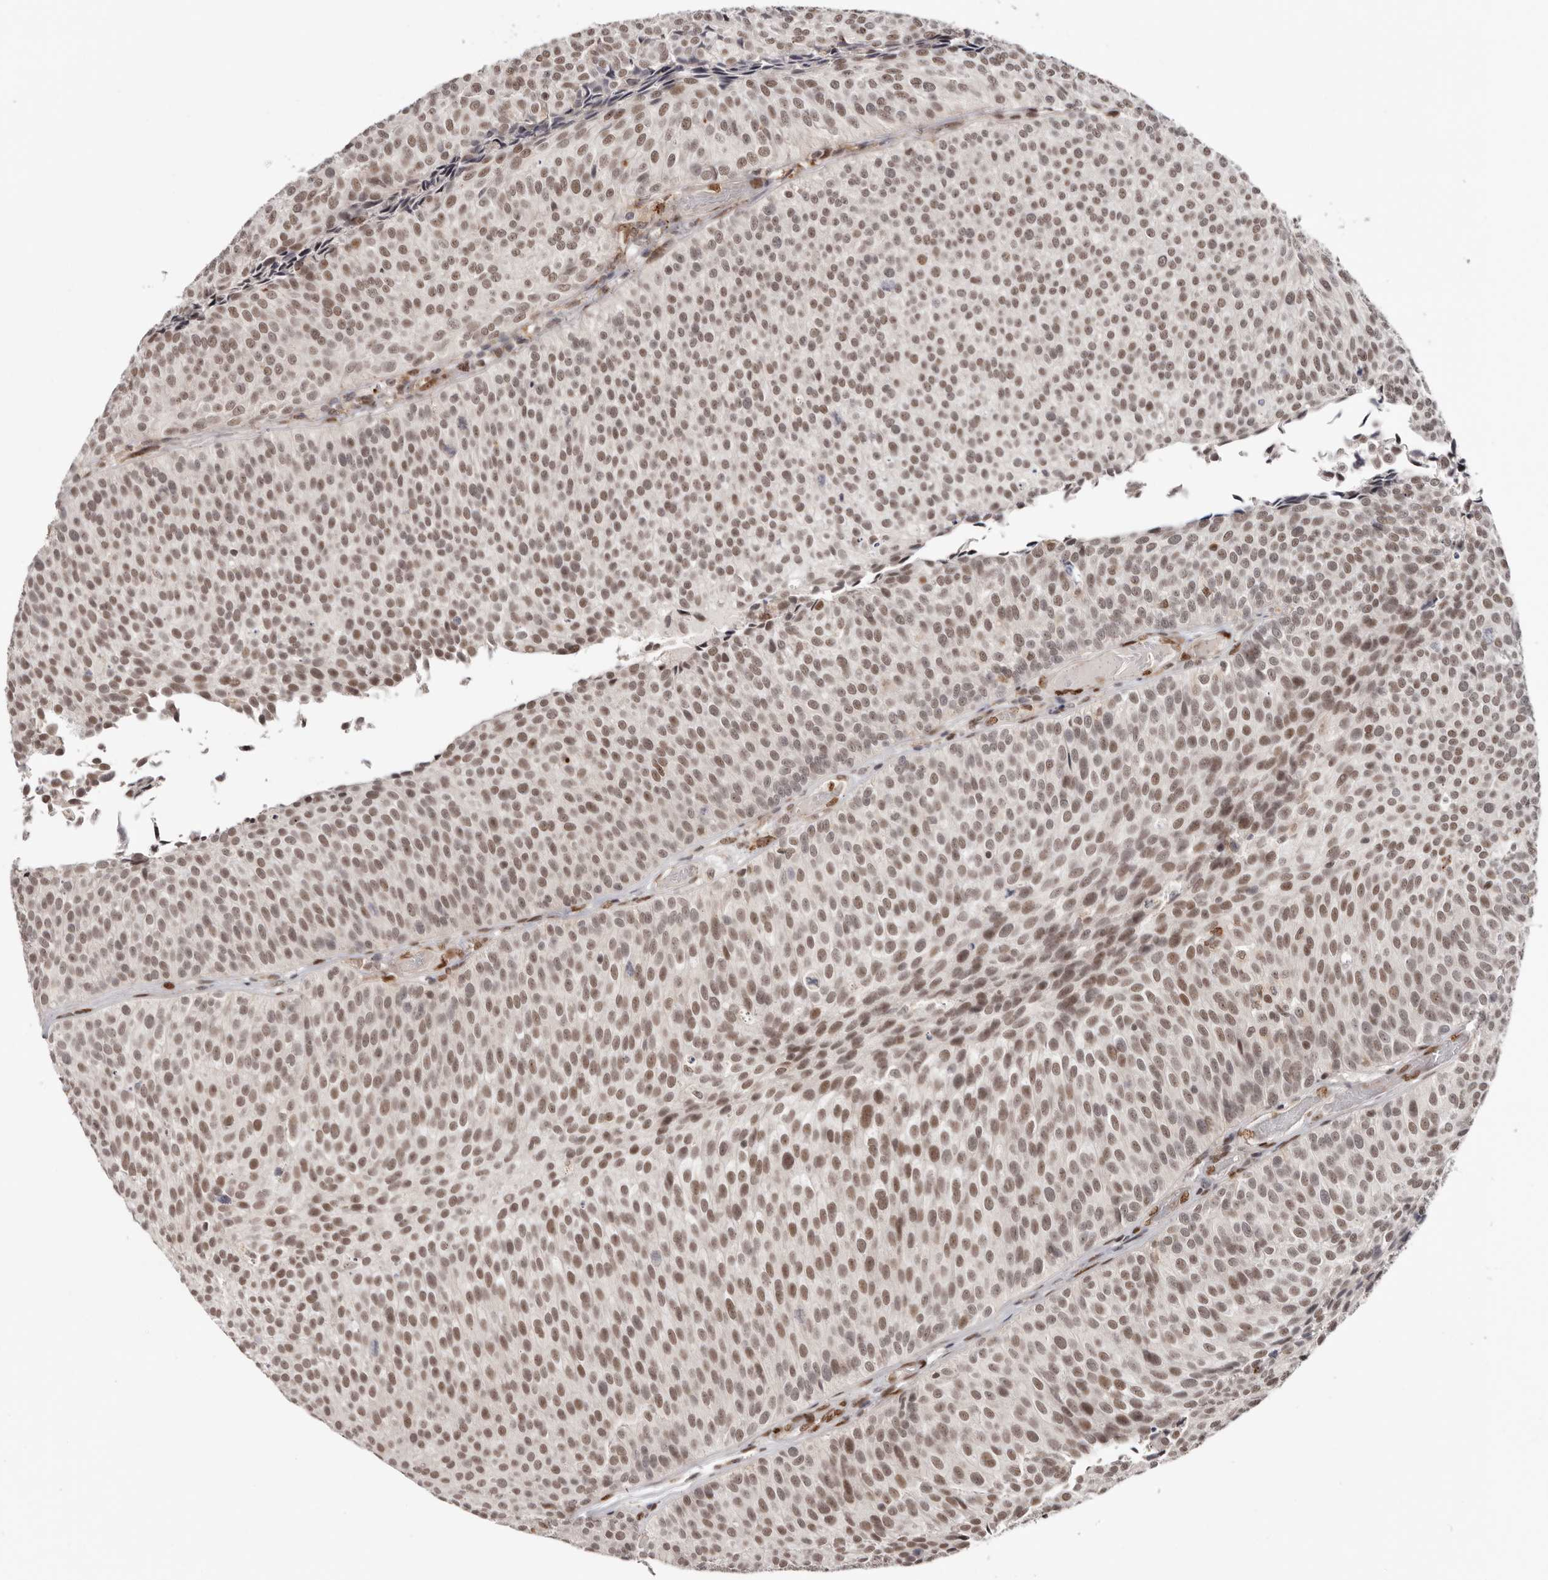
{"staining": {"intensity": "moderate", "quantity": ">75%", "location": "nuclear"}, "tissue": "urothelial cancer", "cell_type": "Tumor cells", "image_type": "cancer", "snomed": [{"axis": "morphology", "description": "Urothelial carcinoma, Low grade"}, {"axis": "topography", "description": "Urinary bladder"}], "caption": "Protein staining exhibits moderate nuclear positivity in about >75% of tumor cells in urothelial cancer. Using DAB (brown) and hematoxylin (blue) stains, captured at high magnification using brightfield microscopy.", "gene": "SMAD7", "patient": {"sex": "male", "age": 86}}